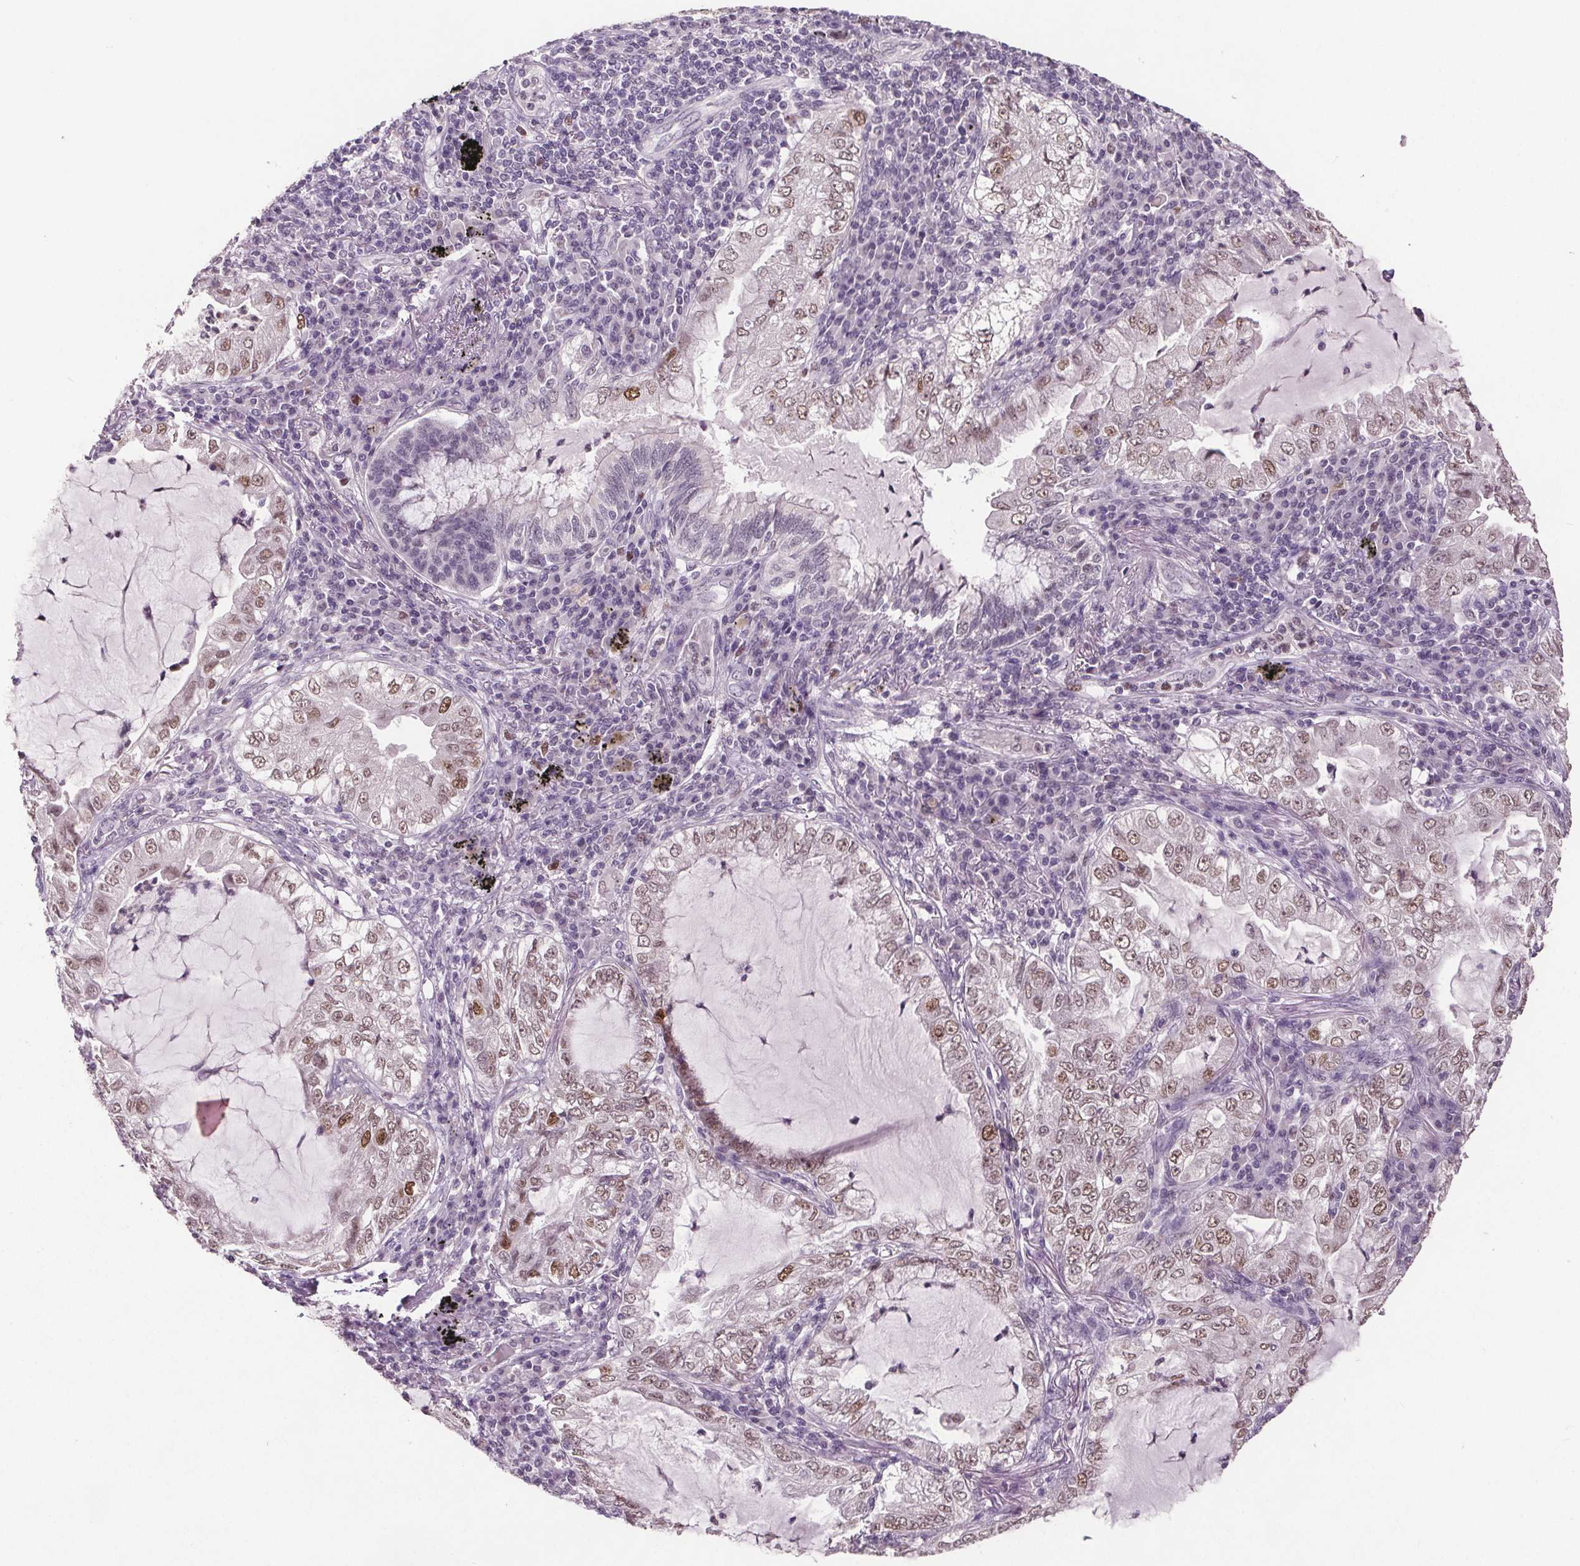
{"staining": {"intensity": "moderate", "quantity": ">75%", "location": "nuclear"}, "tissue": "lung cancer", "cell_type": "Tumor cells", "image_type": "cancer", "snomed": [{"axis": "morphology", "description": "Adenocarcinoma, NOS"}, {"axis": "topography", "description": "Lung"}], "caption": "An IHC photomicrograph of neoplastic tissue is shown. Protein staining in brown shows moderate nuclear positivity in adenocarcinoma (lung) within tumor cells.", "gene": "CENPF", "patient": {"sex": "female", "age": 73}}